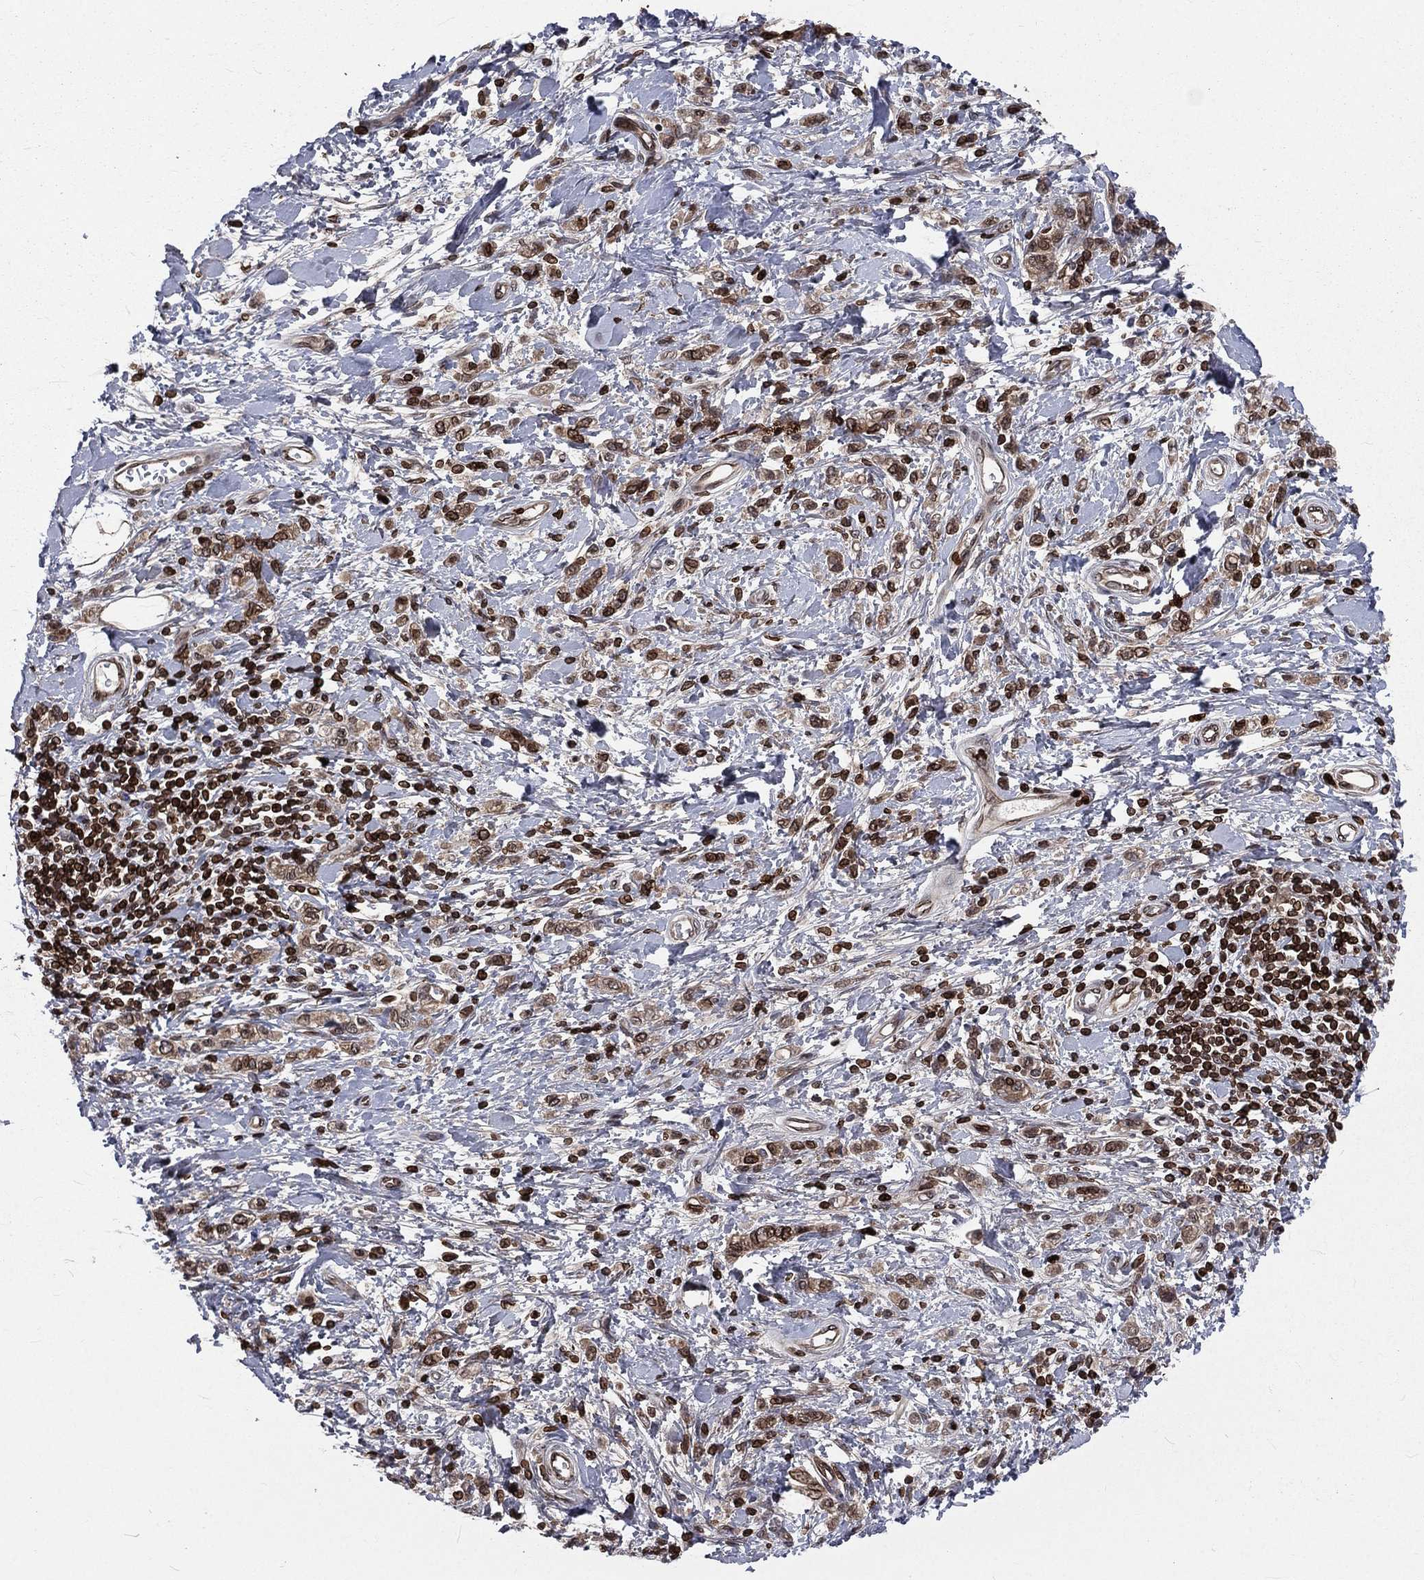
{"staining": {"intensity": "moderate", "quantity": "25%-75%", "location": "nuclear"}, "tissue": "stomach cancer", "cell_type": "Tumor cells", "image_type": "cancer", "snomed": [{"axis": "morphology", "description": "Adenocarcinoma, NOS"}, {"axis": "topography", "description": "Stomach"}], "caption": "DAB immunohistochemical staining of stomach adenocarcinoma demonstrates moderate nuclear protein staining in approximately 25%-75% of tumor cells. The staining was performed using DAB (3,3'-diaminobenzidine) to visualize the protein expression in brown, while the nuclei were stained in blue with hematoxylin (Magnification: 20x).", "gene": "LBR", "patient": {"sex": "male", "age": 77}}